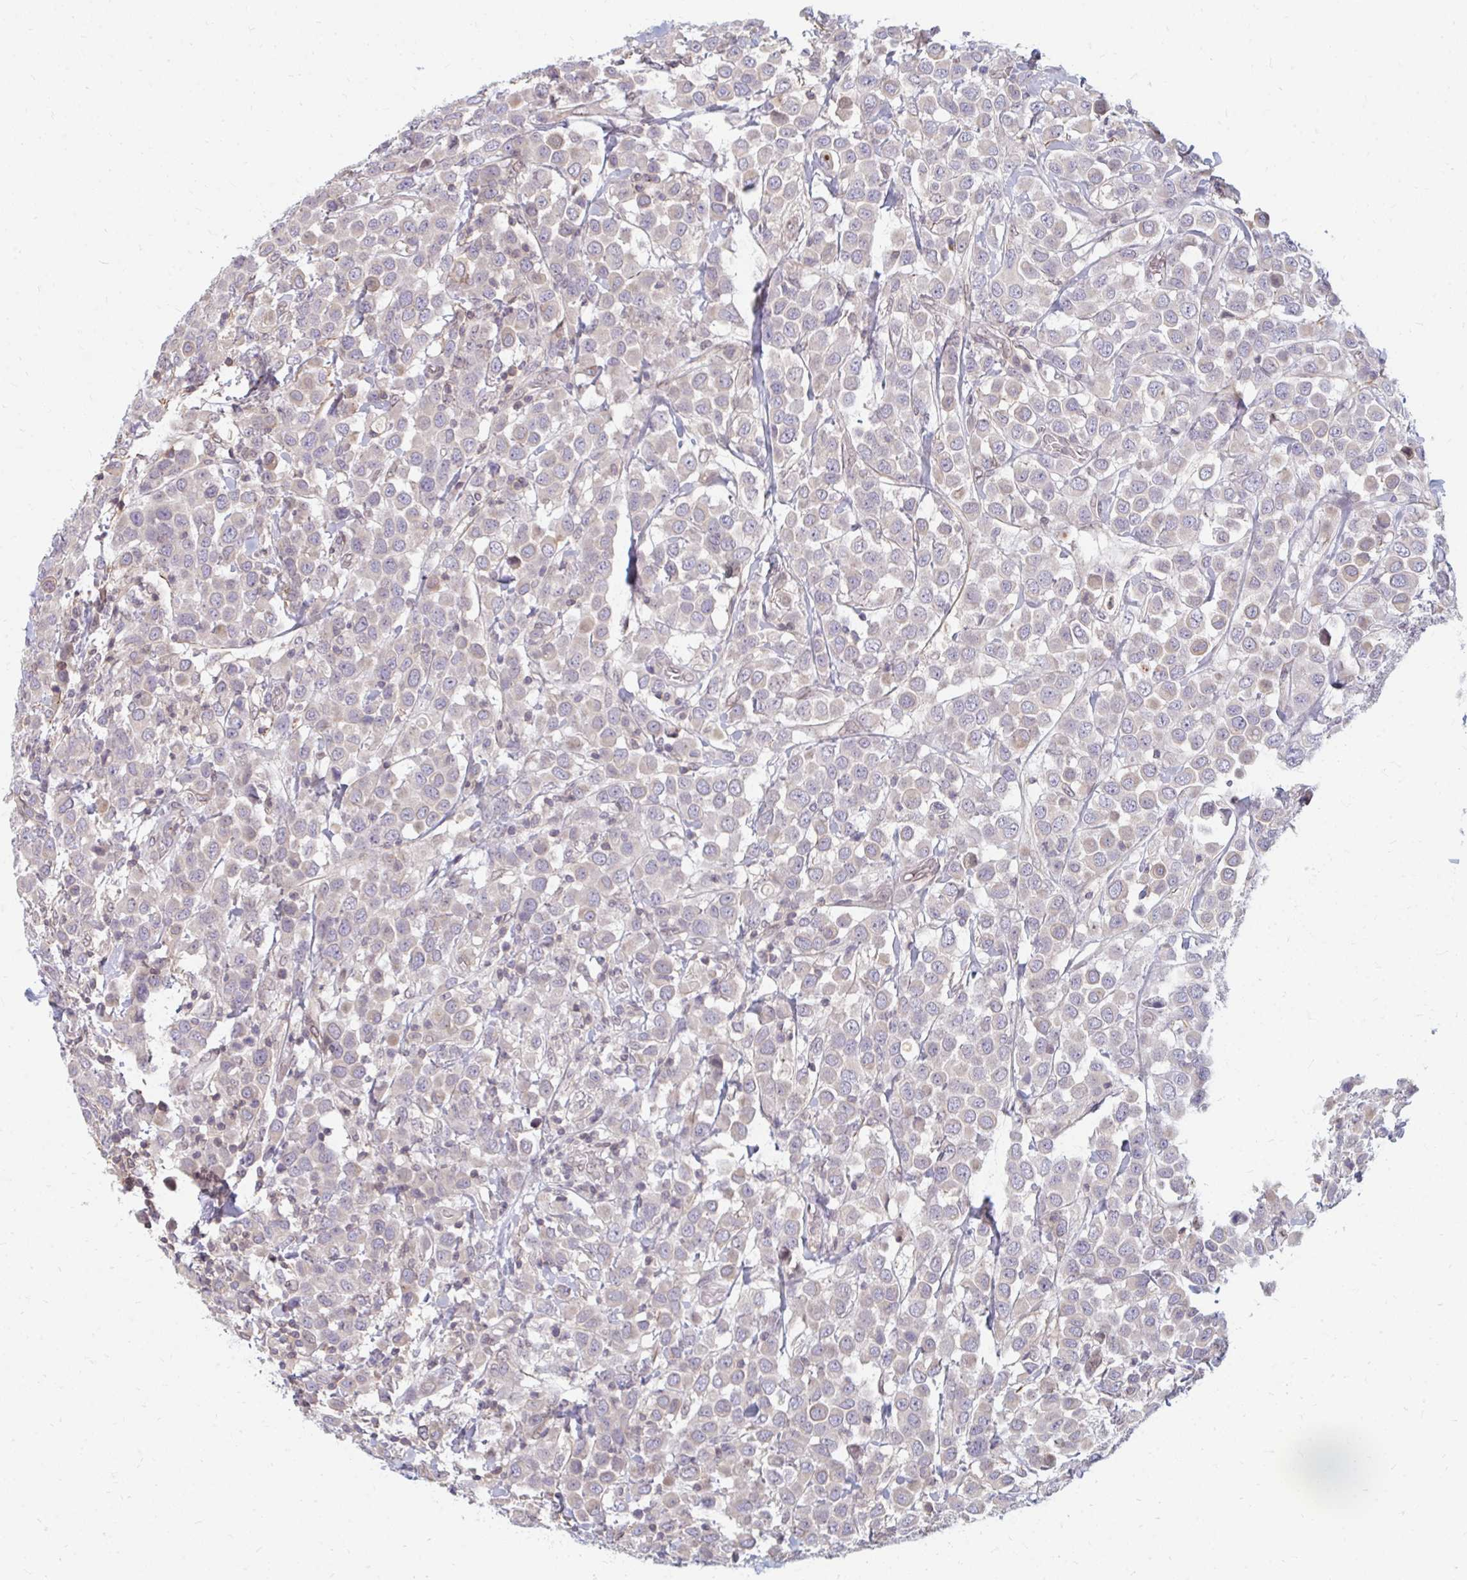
{"staining": {"intensity": "weak", "quantity": "<25%", "location": "cytoplasmic/membranous"}, "tissue": "breast cancer", "cell_type": "Tumor cells", "image_type": "cancer", "snomed": [{"axis": "morphology", "description": "Duct carcinoma"}, {"axis": "topography", "description": "Breast"}], "caption": "A photomicrograph of human breast cancer (infiltrating ductal carcinoma) is negative for staining in tumor cells.", "gene": "GPC5", "patient": {"sex": "female", "age": 61}}